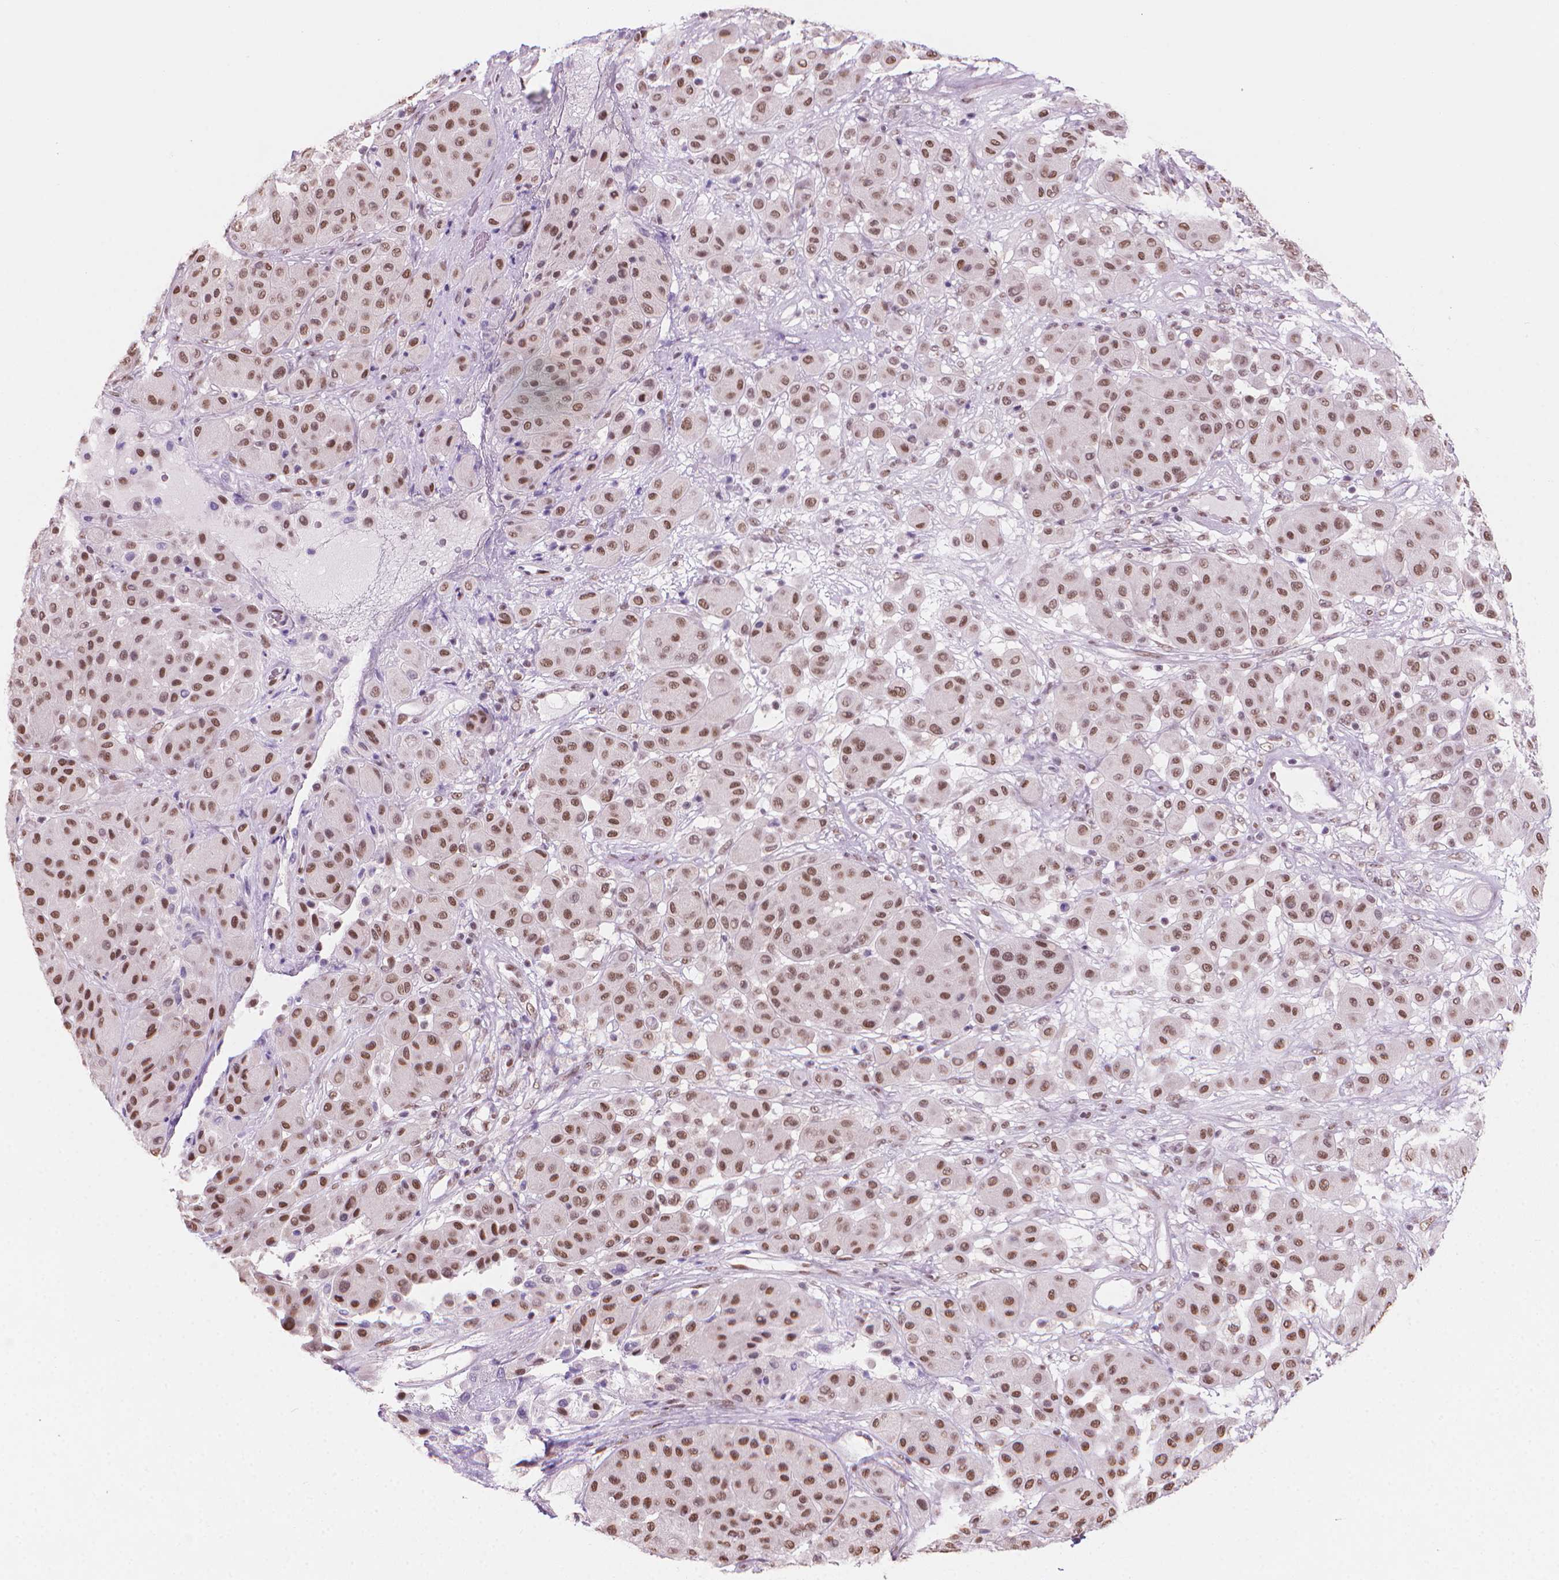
{"staining": {"intensity": "moderate", "quantity": ">75%", "location": "nuclear"}, "tissue": "melanoma", "cell_type": "Tumor cells", "image_type": "cancer", "snomed": [{"axis": "morphology", "description": "Malignant melanoma, Metastatic site"}, {"axis": "topography", "description": "Smooth muscle"}], "caption": "Tumor cells reveal medium levels of moderate nuclear positivity in about >75% of cells in human melanoma.", "gene": "PIAS2", "patient": {"sex": "male", "age": 41}}